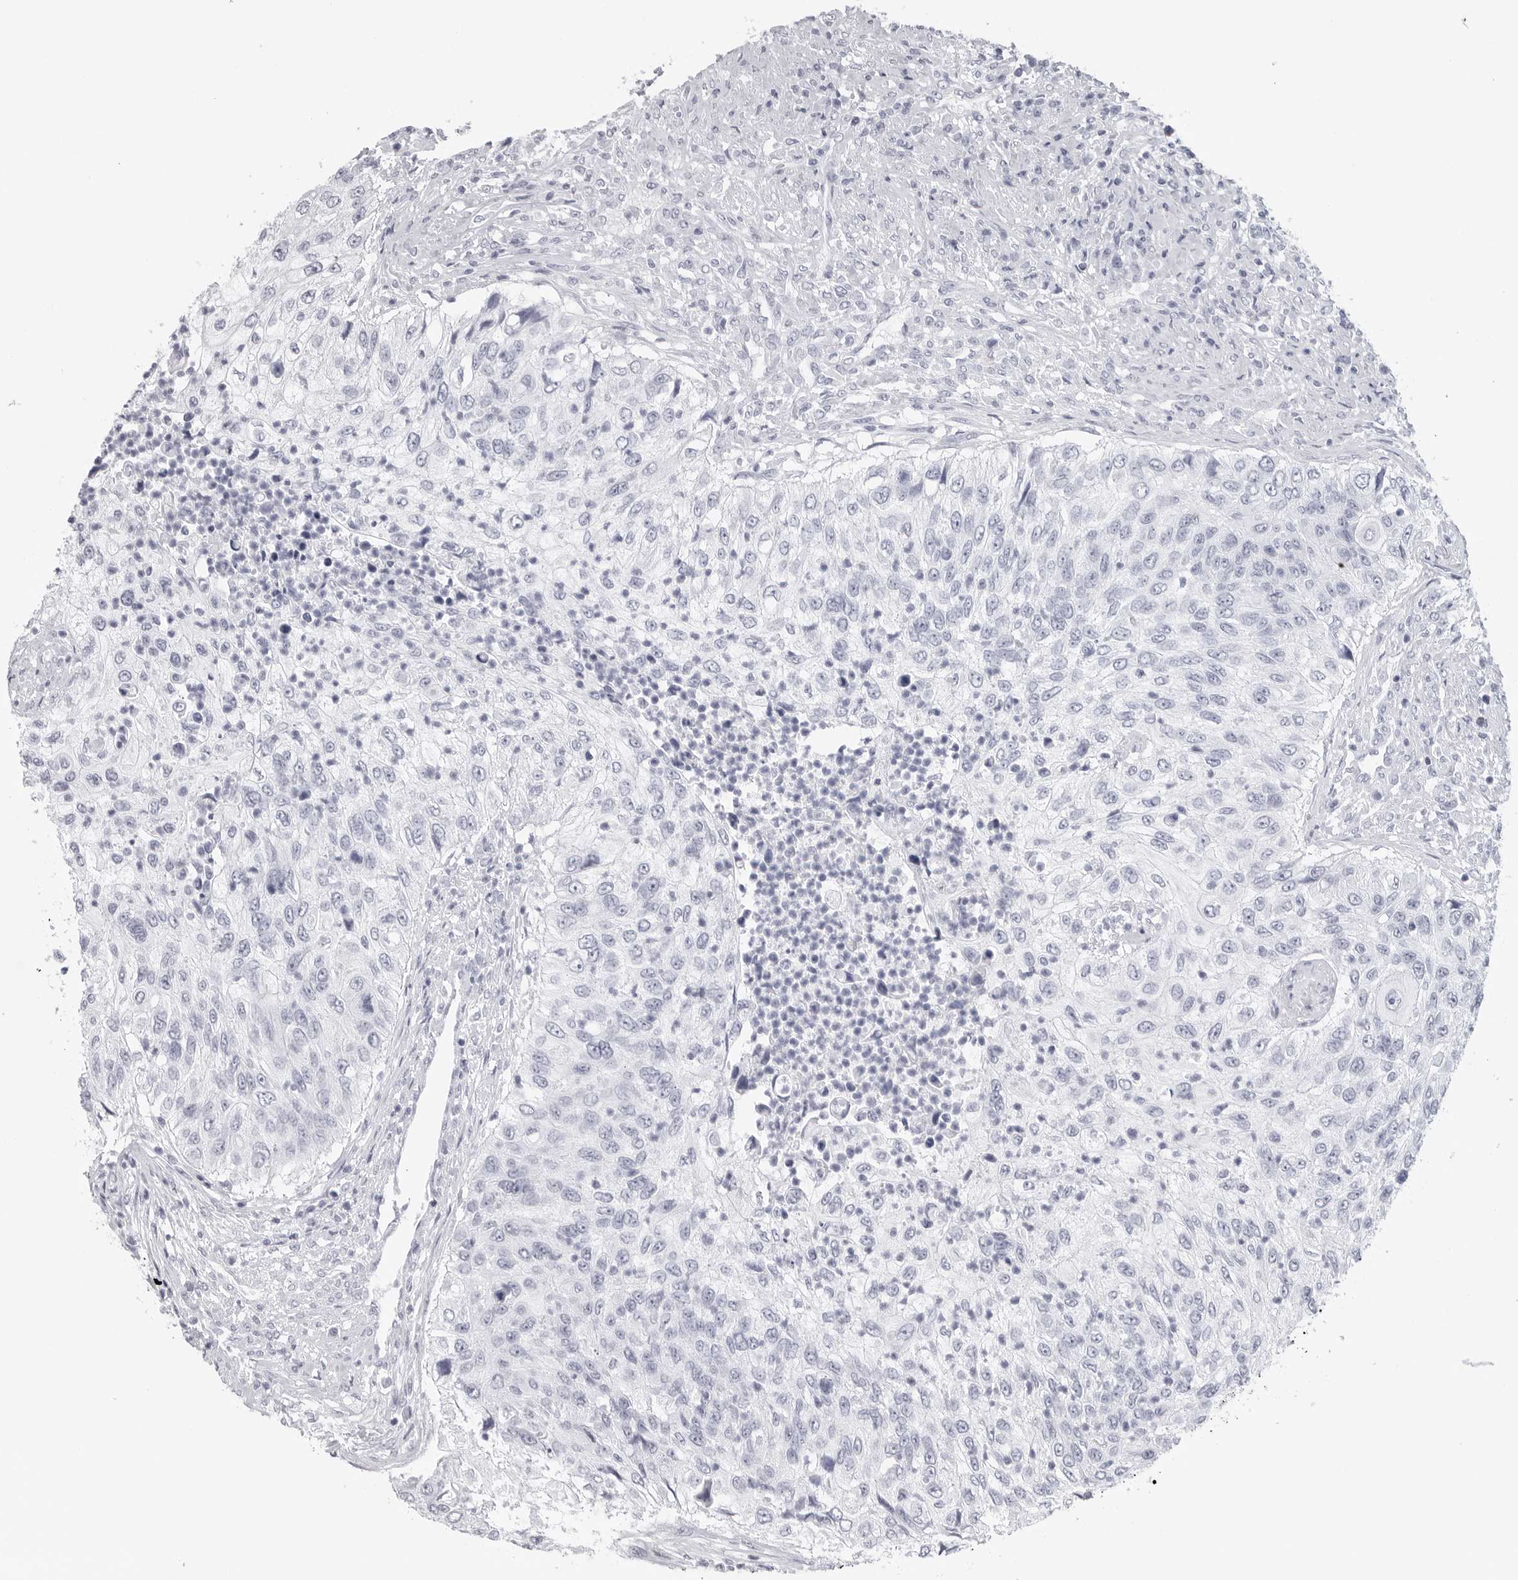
{"staining": {"intensity": "negative", "quantity": "none", "location": "none"}, "tissue": "urothelial cancer", "cell_type": "Tumor cells", "image_type": "cancer", "snomed": [{"axis": "morphology", "description": "Urothelial carcinoma, High grade"}, {"axis": "topography", "description": "Urinary bladder"}], "caption": "An image of human urothelial cancer is negative for staining in tumor cells.", "gene": "CST2", "patient": {"sex": "female", "age": 60}}